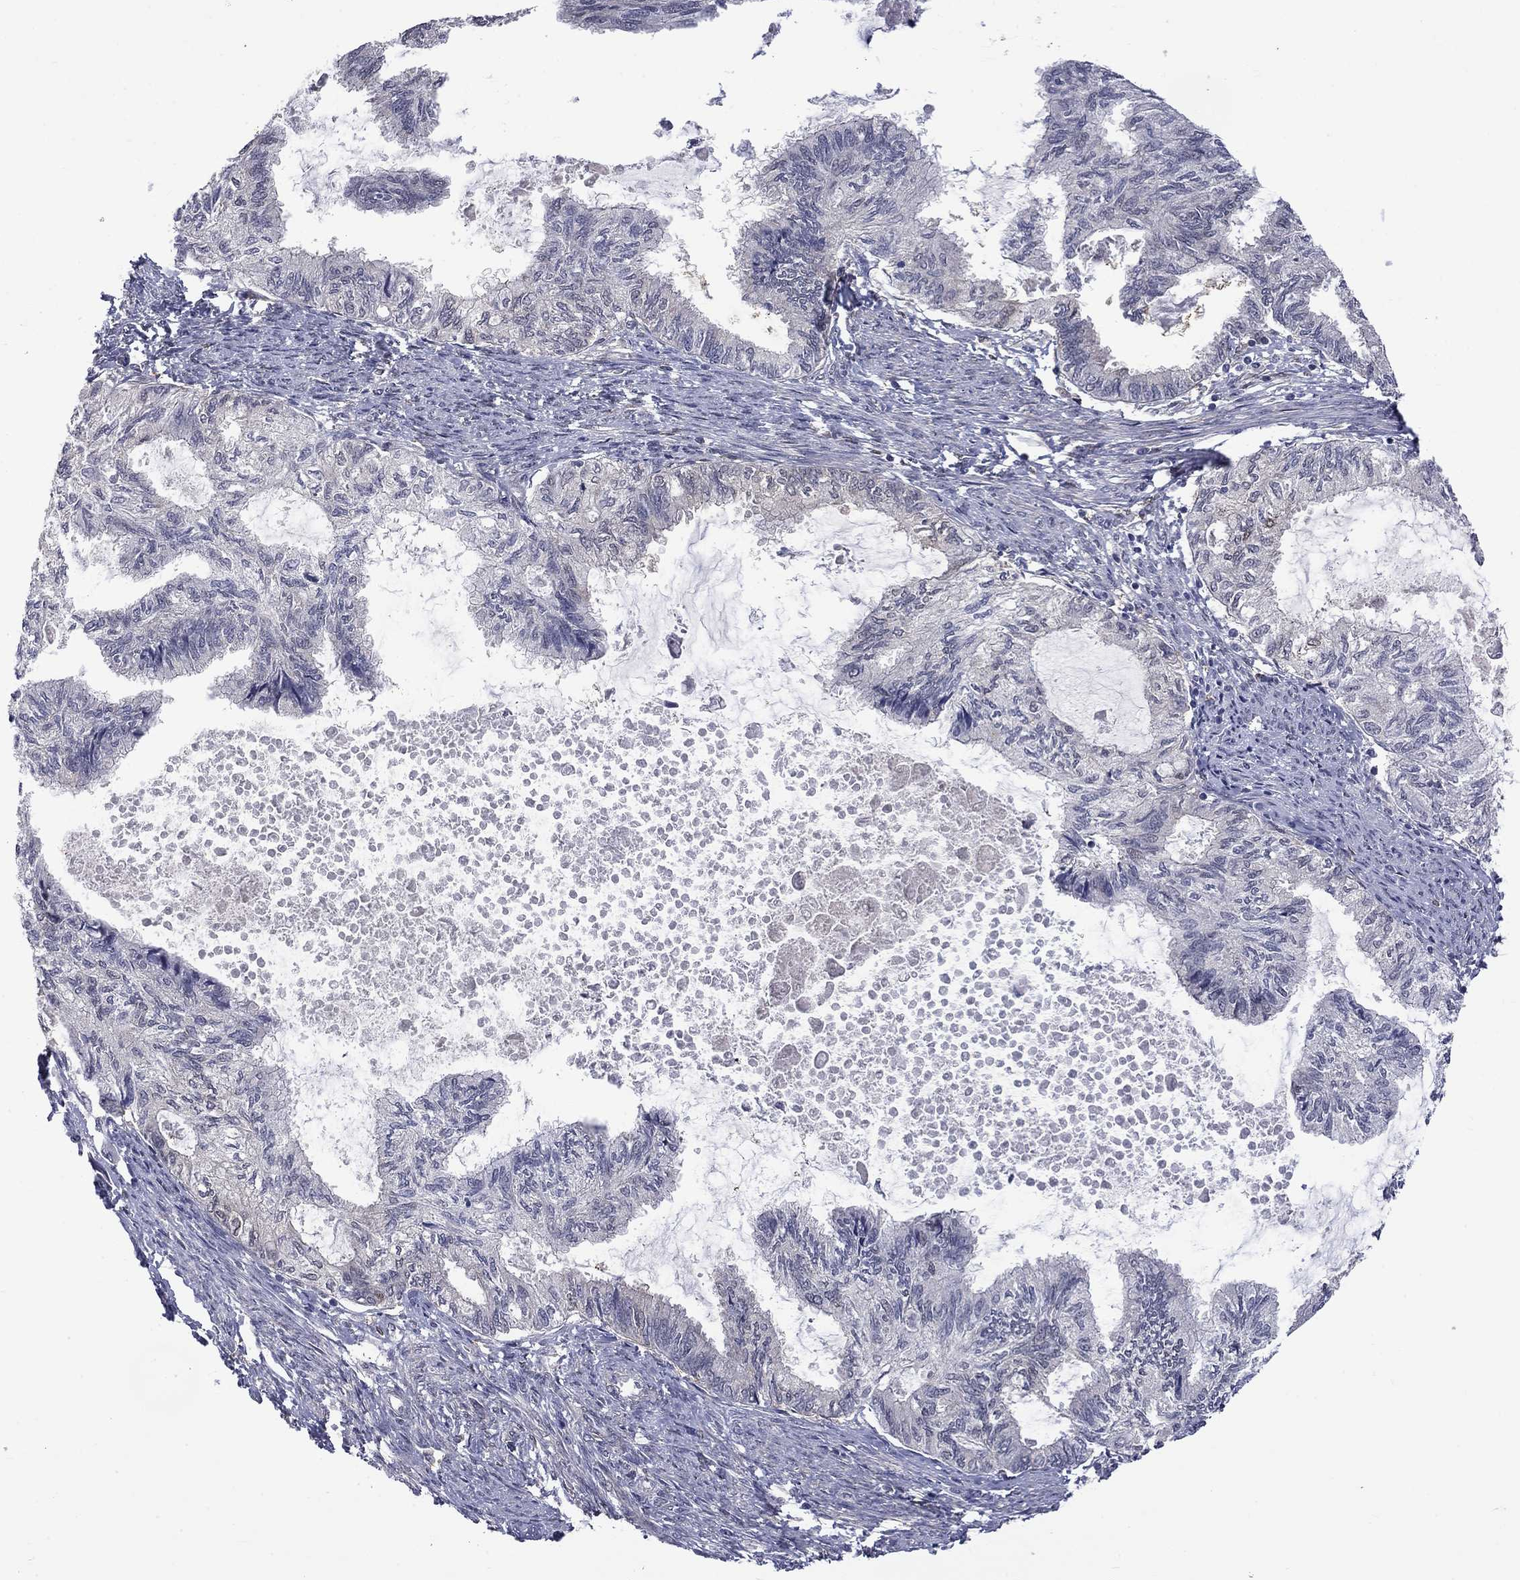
{"staining": {"intensity": "negative", "quantity": "none", "location": "none"}, "tissue": "endometrial cancer", "cell_type": "Tumor cells", "image_type": "cancer", "snomed": [{"axis": "morphology", "description": "Adenocarcinoma, NOS"}, {"axis": "topography", "description": "Endometrium"}], "caption": "High power microscopy image of an immunohistochemistry histopathology image of endometrial cancer, revealing no significant expression in tumor cells.", "gene": "CBR1", "patient": {"sex": "female", "age": 86}}